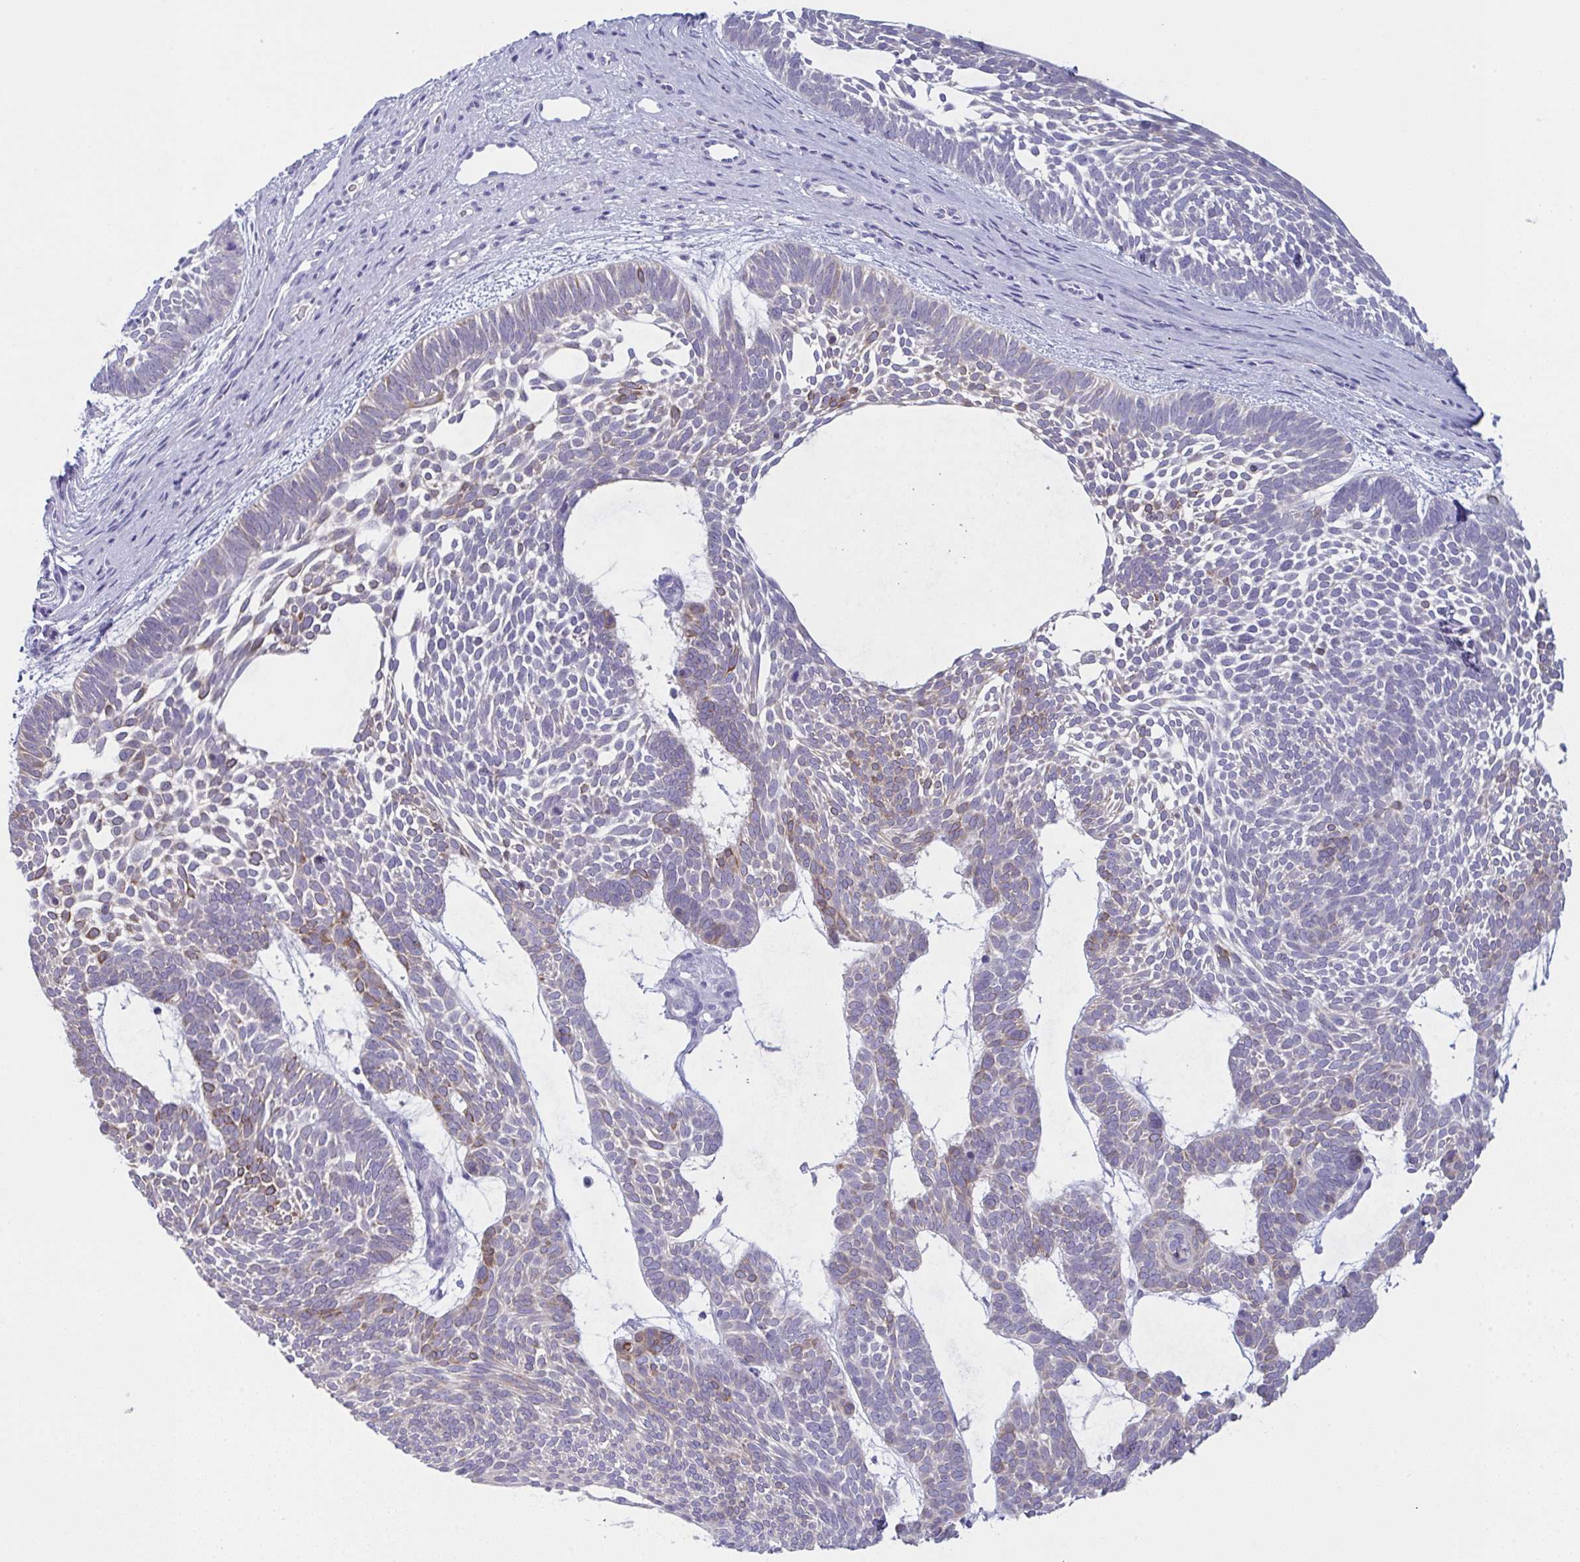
{"staining": {"intensity": "moderate", "quantity": "<25%", "location": "cytoplasmic/membranous"}, "tissue": "skin cancer", "cell_type": "Tumor cells", "image_type": "cancer", "snomed": [{"axis": "morphology", "description": "Basal cell carcinoma"}, {"axis": "topography", "description": "Skin"}, {"axis": "topography", "description": "Skin of face"}], "caption": "Tumor cells demonstrate low levels of moderate cytoplasmic/membranous expression in approximately <25% of cells in human skin cancer.", "gene": "TENT5D", "patient": {"sex": "male", "age": 83}}